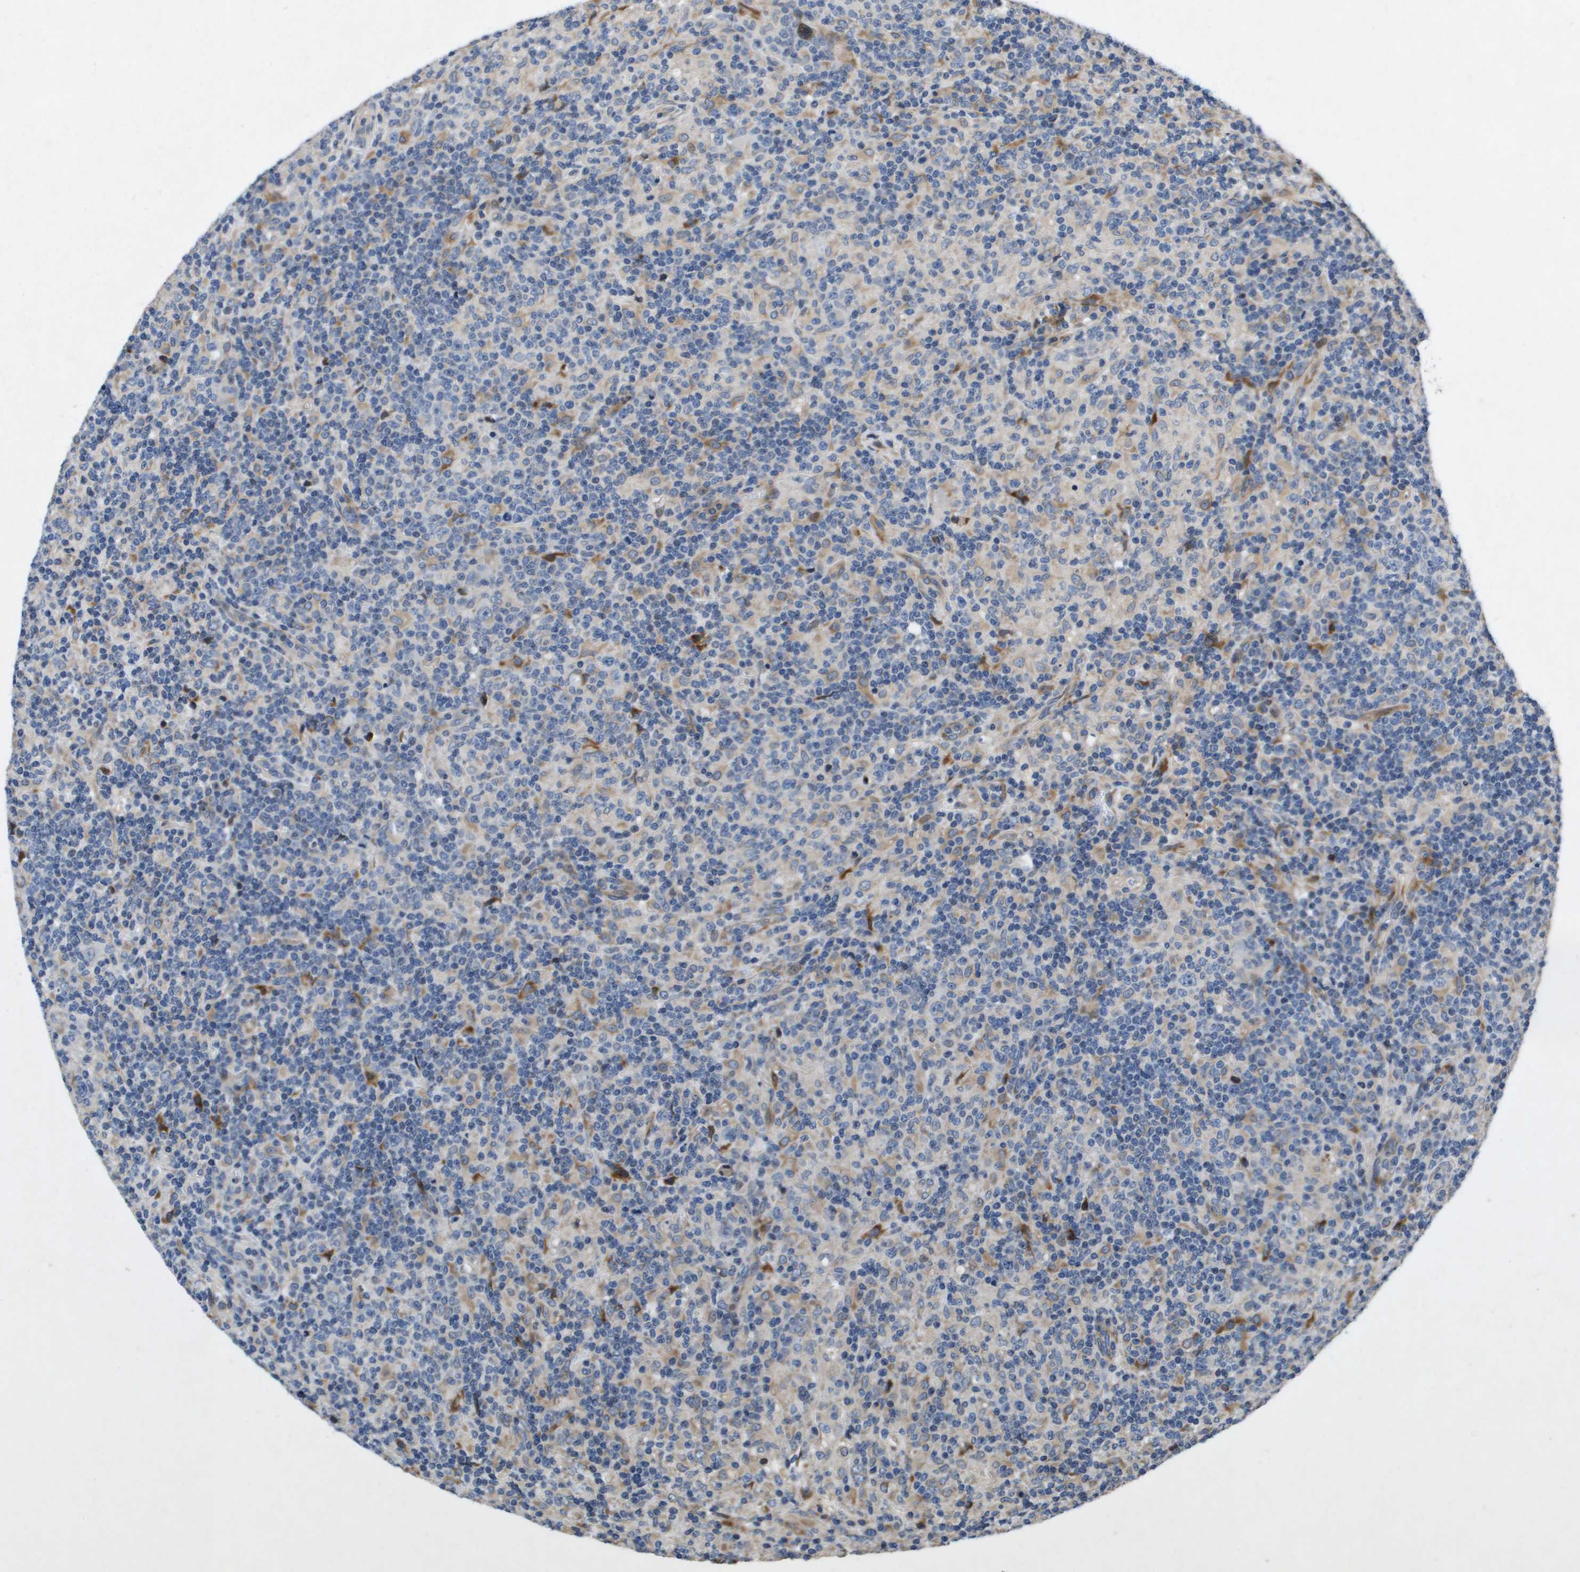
{"staining": {"intensity": "negative", "quantity": "none", "location": "none"}, "tissue": "lymphoma", "cell_type": "Tumor cells", "image_type": "cancer", "snomed": [{"axis": "morphology", "description": "Hodgkin's disease, NOS"}, {"axis": "topography", "description": "Lymph node"}], "caption": "This is an immunohistochemistry histopathology image of human lymphoma. There is no positivity in tumor cells.", "gene": "ENTPD2", "patient": {"sex": "male", "age": 70}}